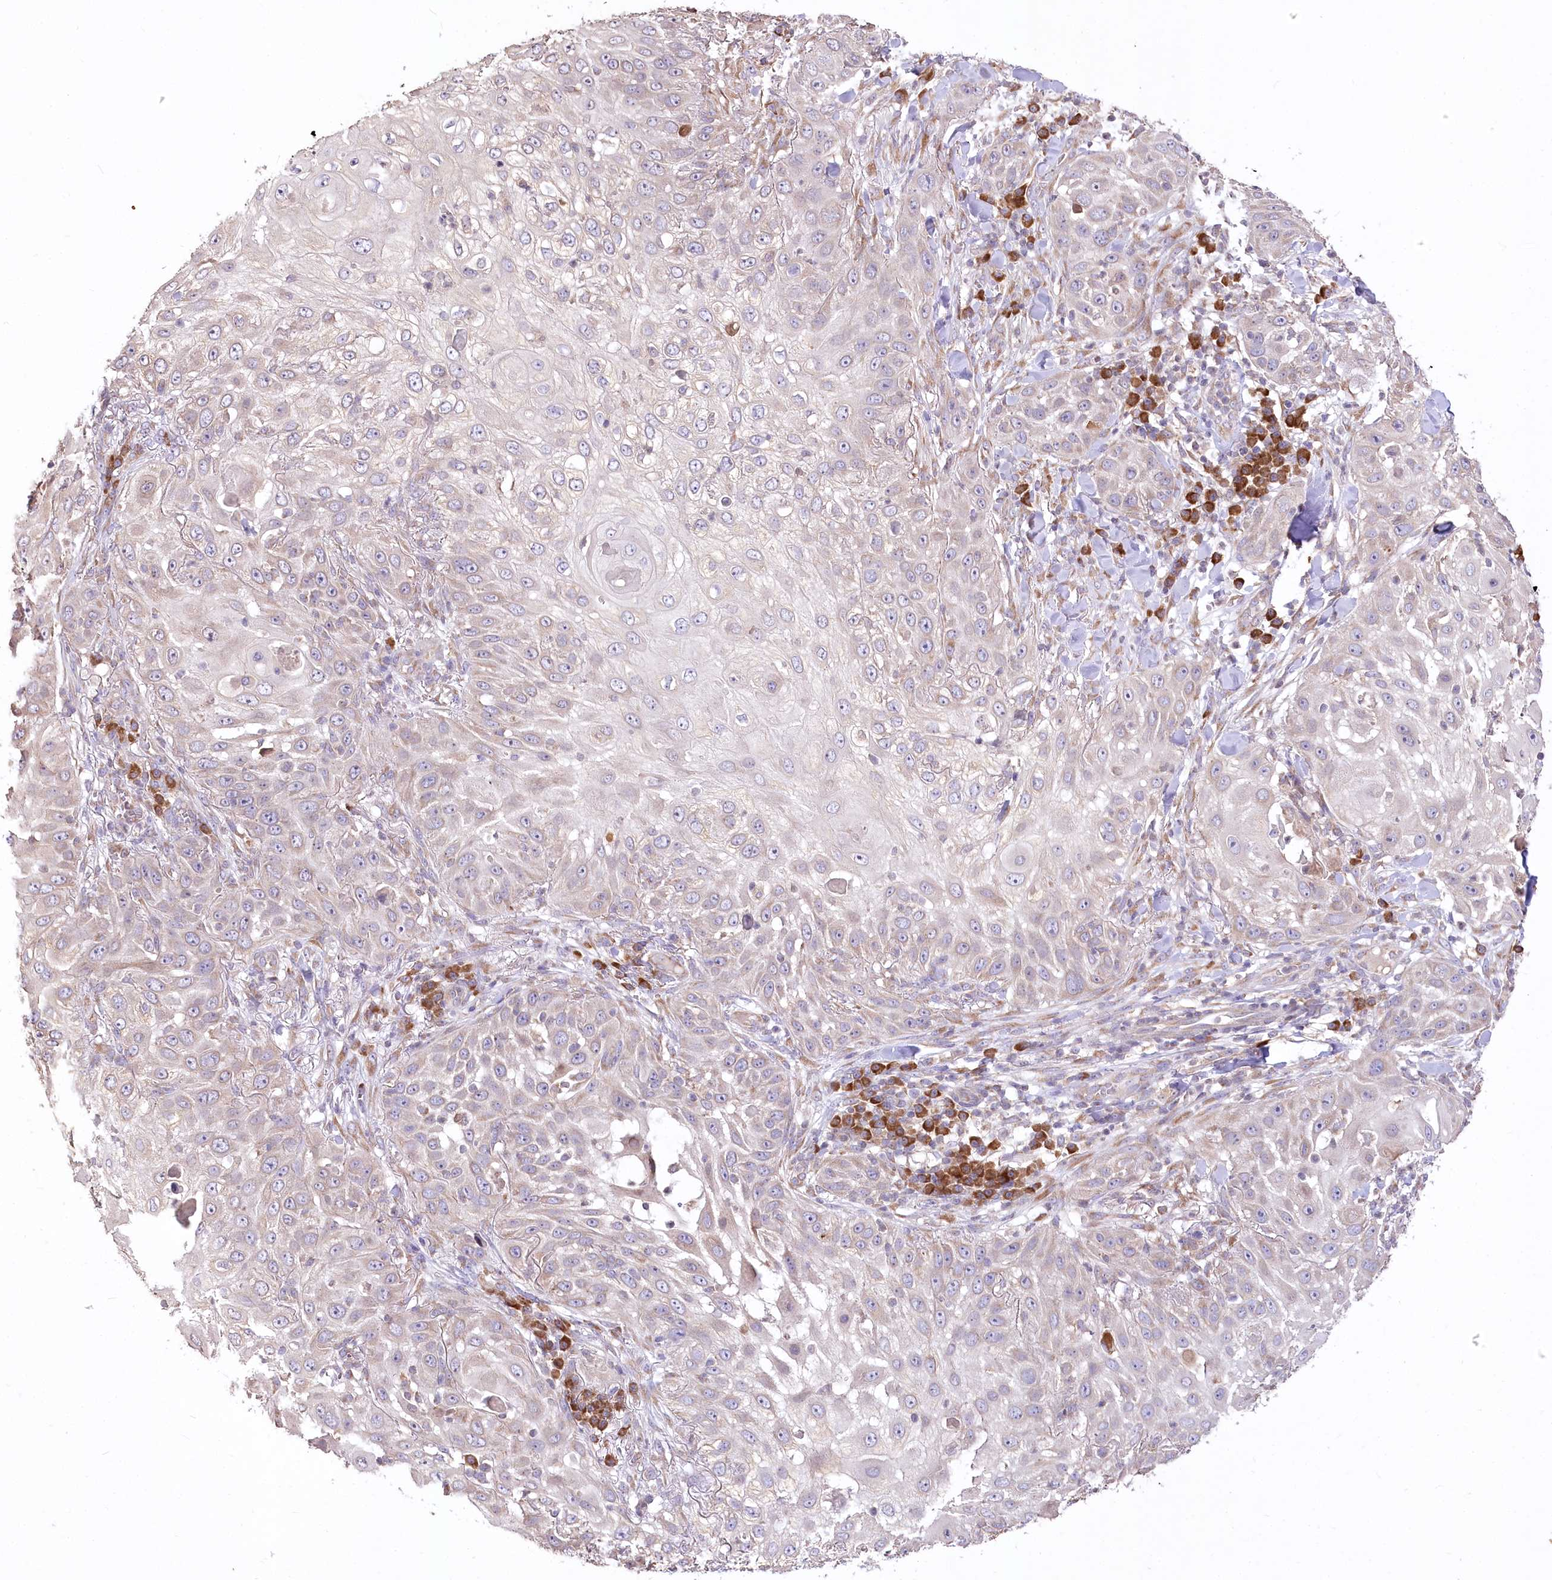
{"staining": {"intensity": "negative", "quantity": "none", "location": "none"}, "tissue": "skin cancer", "cell_type": "Tumor cells", "image_type": "cancer", "snomed": [{"axis": "morphology", "description": "Squamous cell carcinoma, NOS"}, {"axis": "topography", "description": "Skin"}], "caption": "This is an immunohistochemistry (IHC) micrograph of skin squamous cell carcinoma. There is no staining in tumor cells.", "gene": "STT3B", "patient": {"sex": "female", "age": 44}}